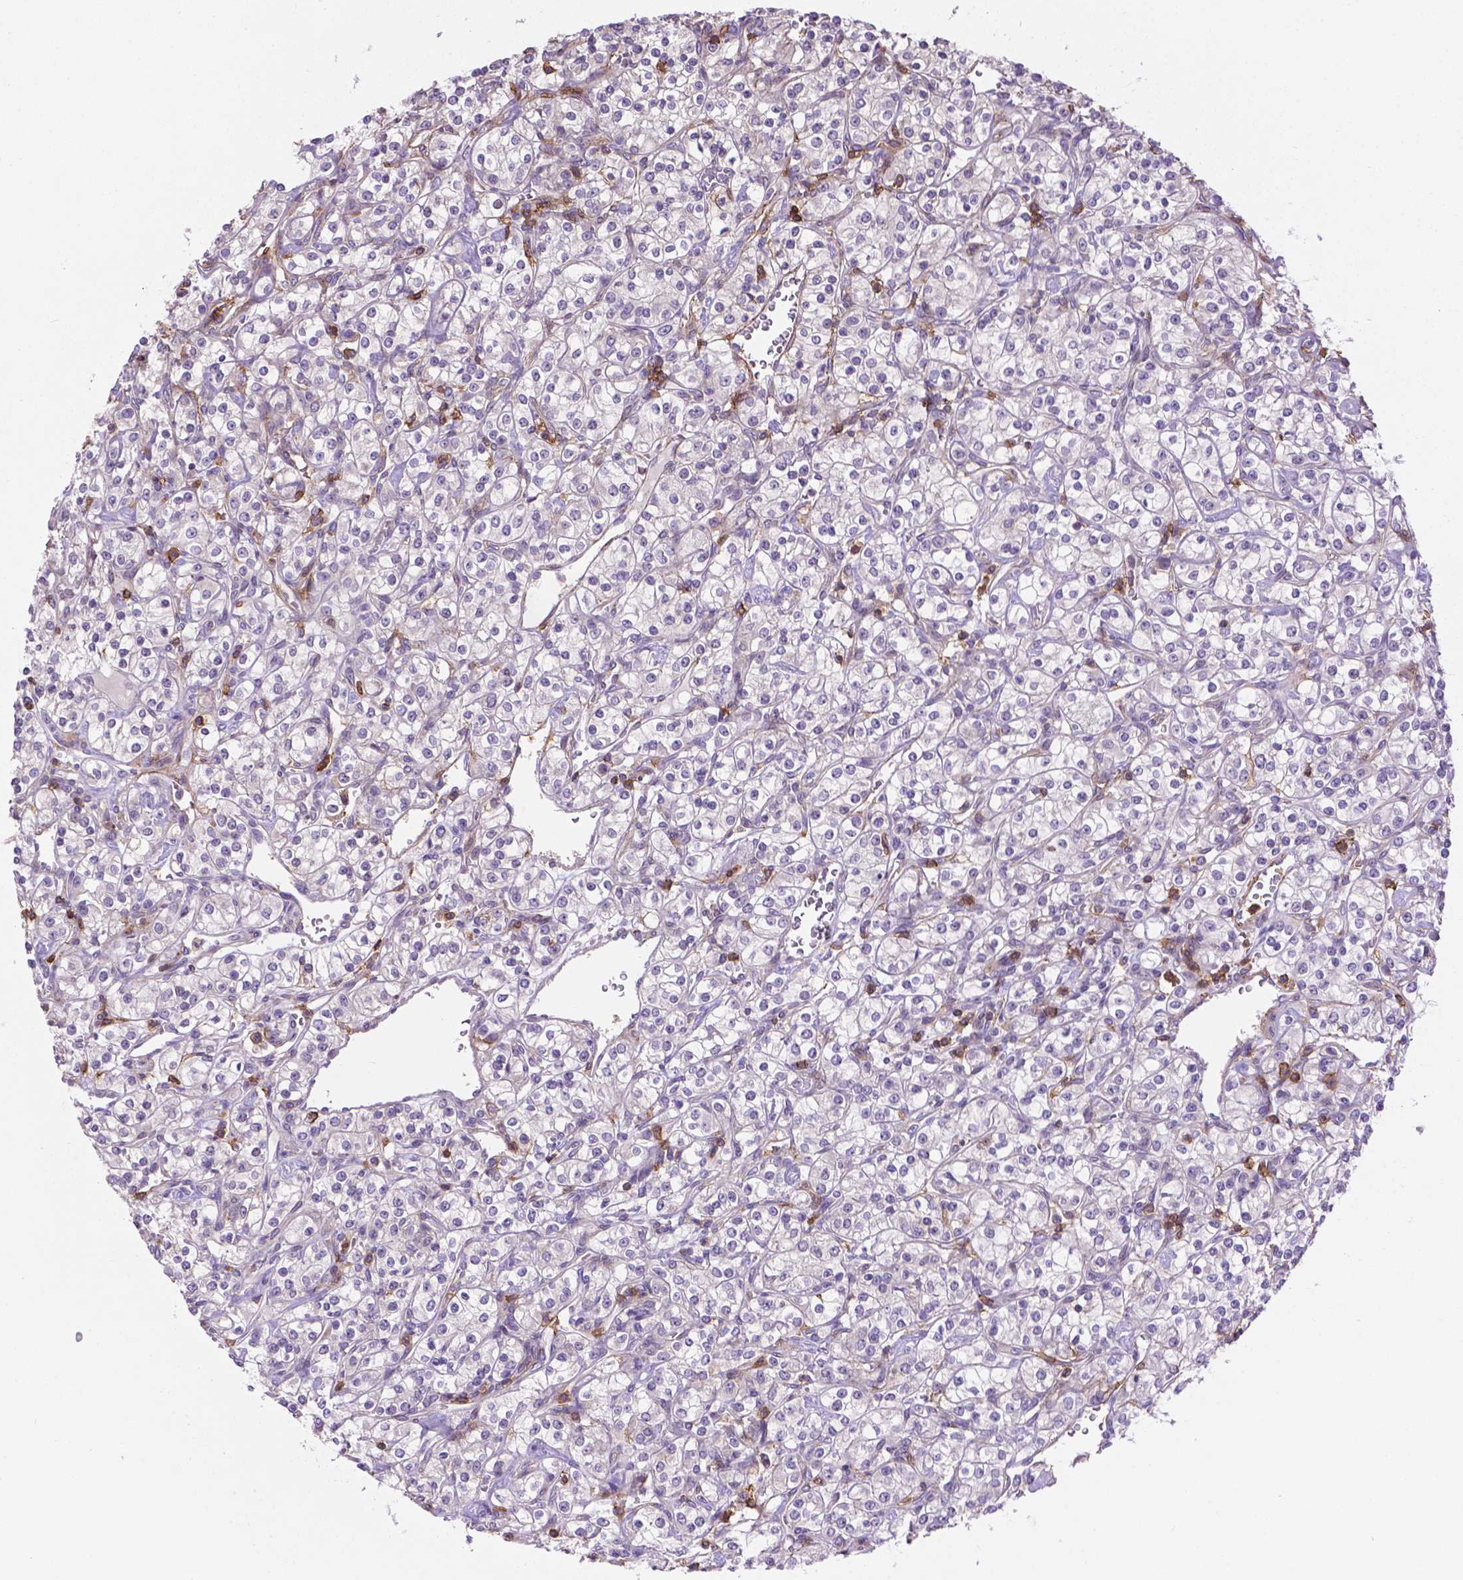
{"staining": {"intensity": "negative", "quantity": "none", "location": "none"}, "tissue": "renal cancer", "cell_type": "Tumor cells", "image_type": "cancer", "snomed": [{"axis": "morphology", "description": "Adenocarcinoma, NOS"}, {"axis": "topography", "description": "Kidney"}], "caption": "The micrograph displays no significant expression in tumor cells of renal cancer (adenocarcinoma). Nuclei are stained in blue.", "gene": "ACAD10", "patient": {"sex": "male", "age": 77}}